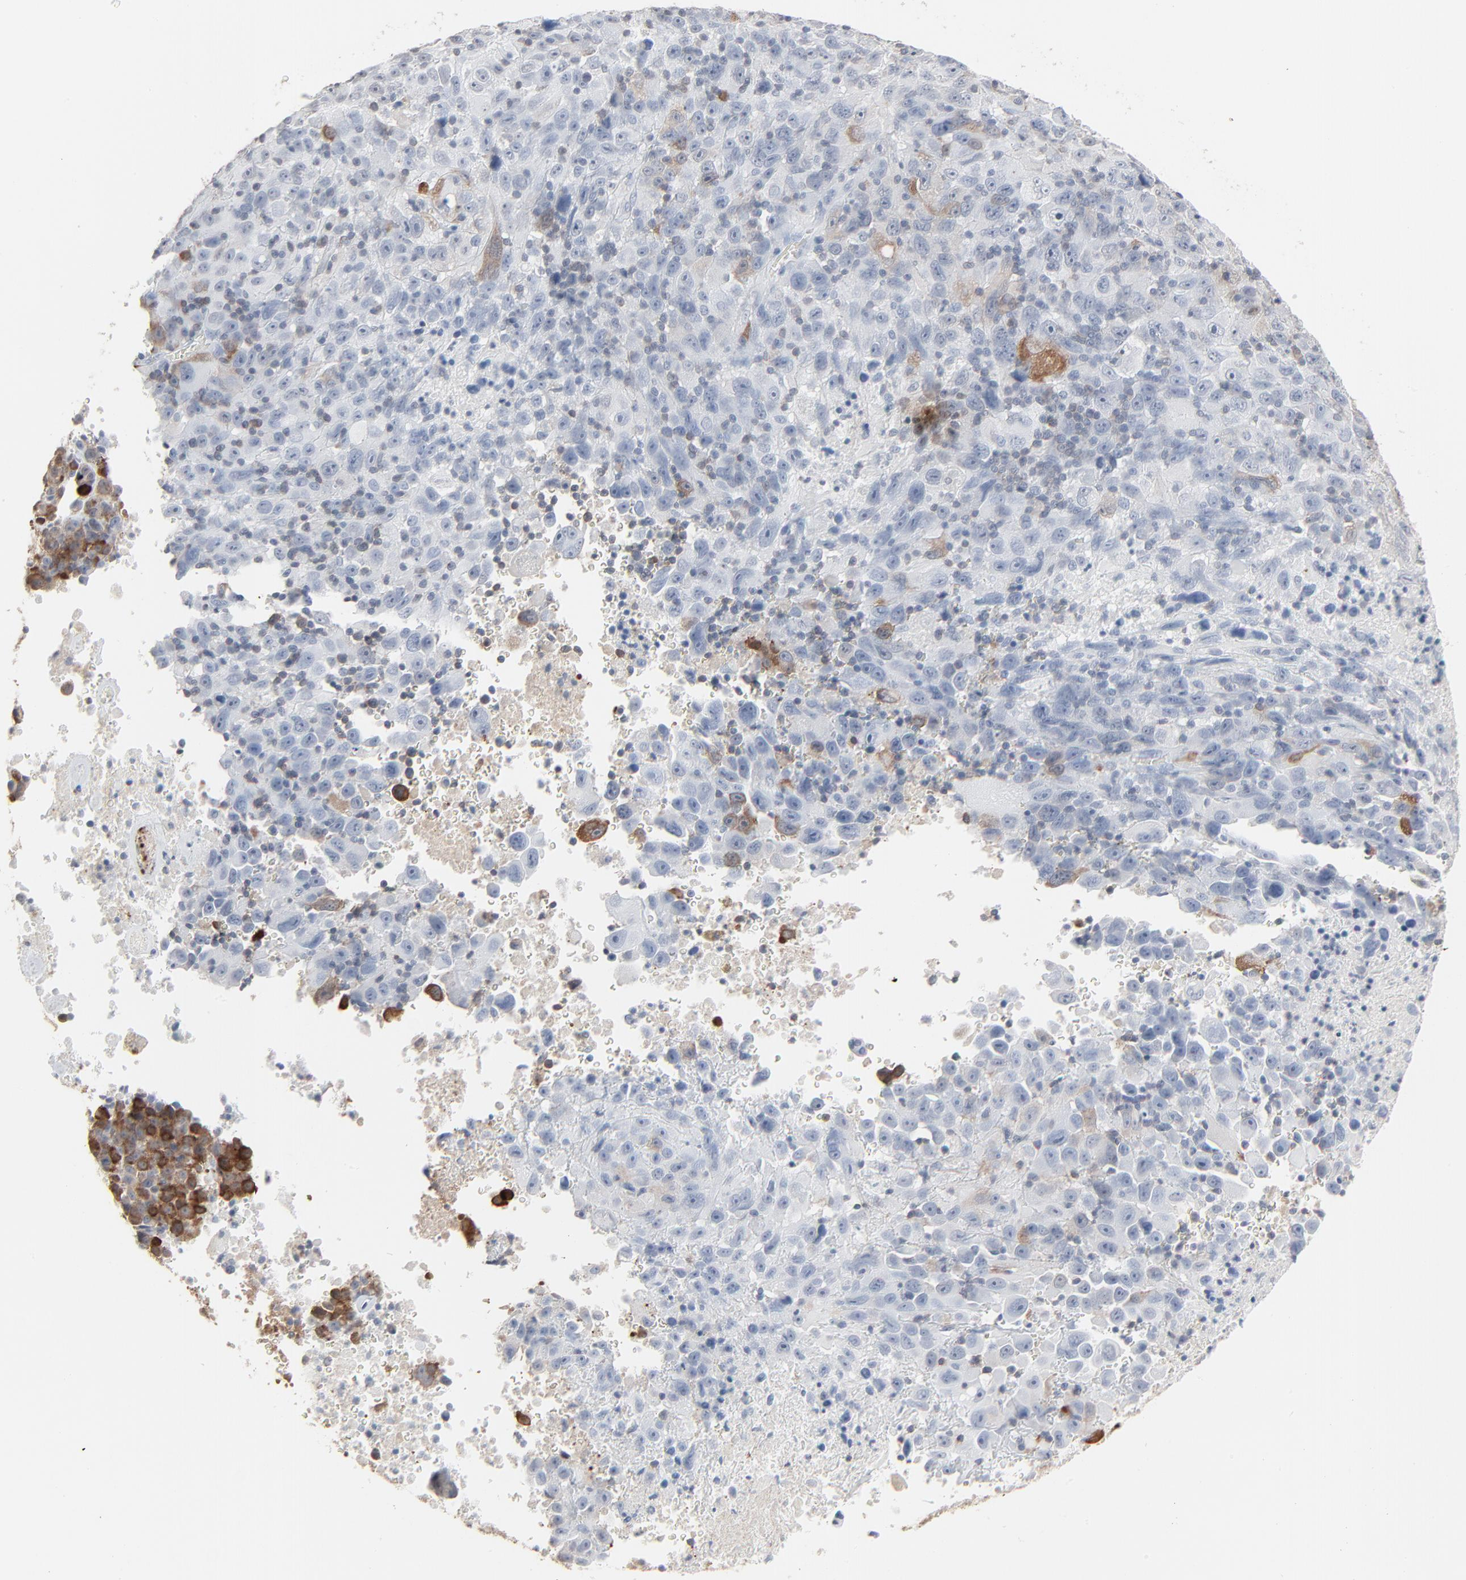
{"staining": {"intensity": "moderate", "quantity": ">75%", "location": "cytoplasmic/membranous"}, "tissue": "melanoma", "cell_type": "Tumor cells", "image_type": "cancer", "snomed": [{"axis": "morphology", "description": "Malignant melanoma, Metastatic site"}, {"axis": "topography", "description": "Cerebral cortex"}], "caption": "A brown stain shows moderate cytoplasmic/membranous positivity of a protein in melanoma tumor cells.", "gene": "PHGDH", "patient": {"sex": "female", "age": 52}}